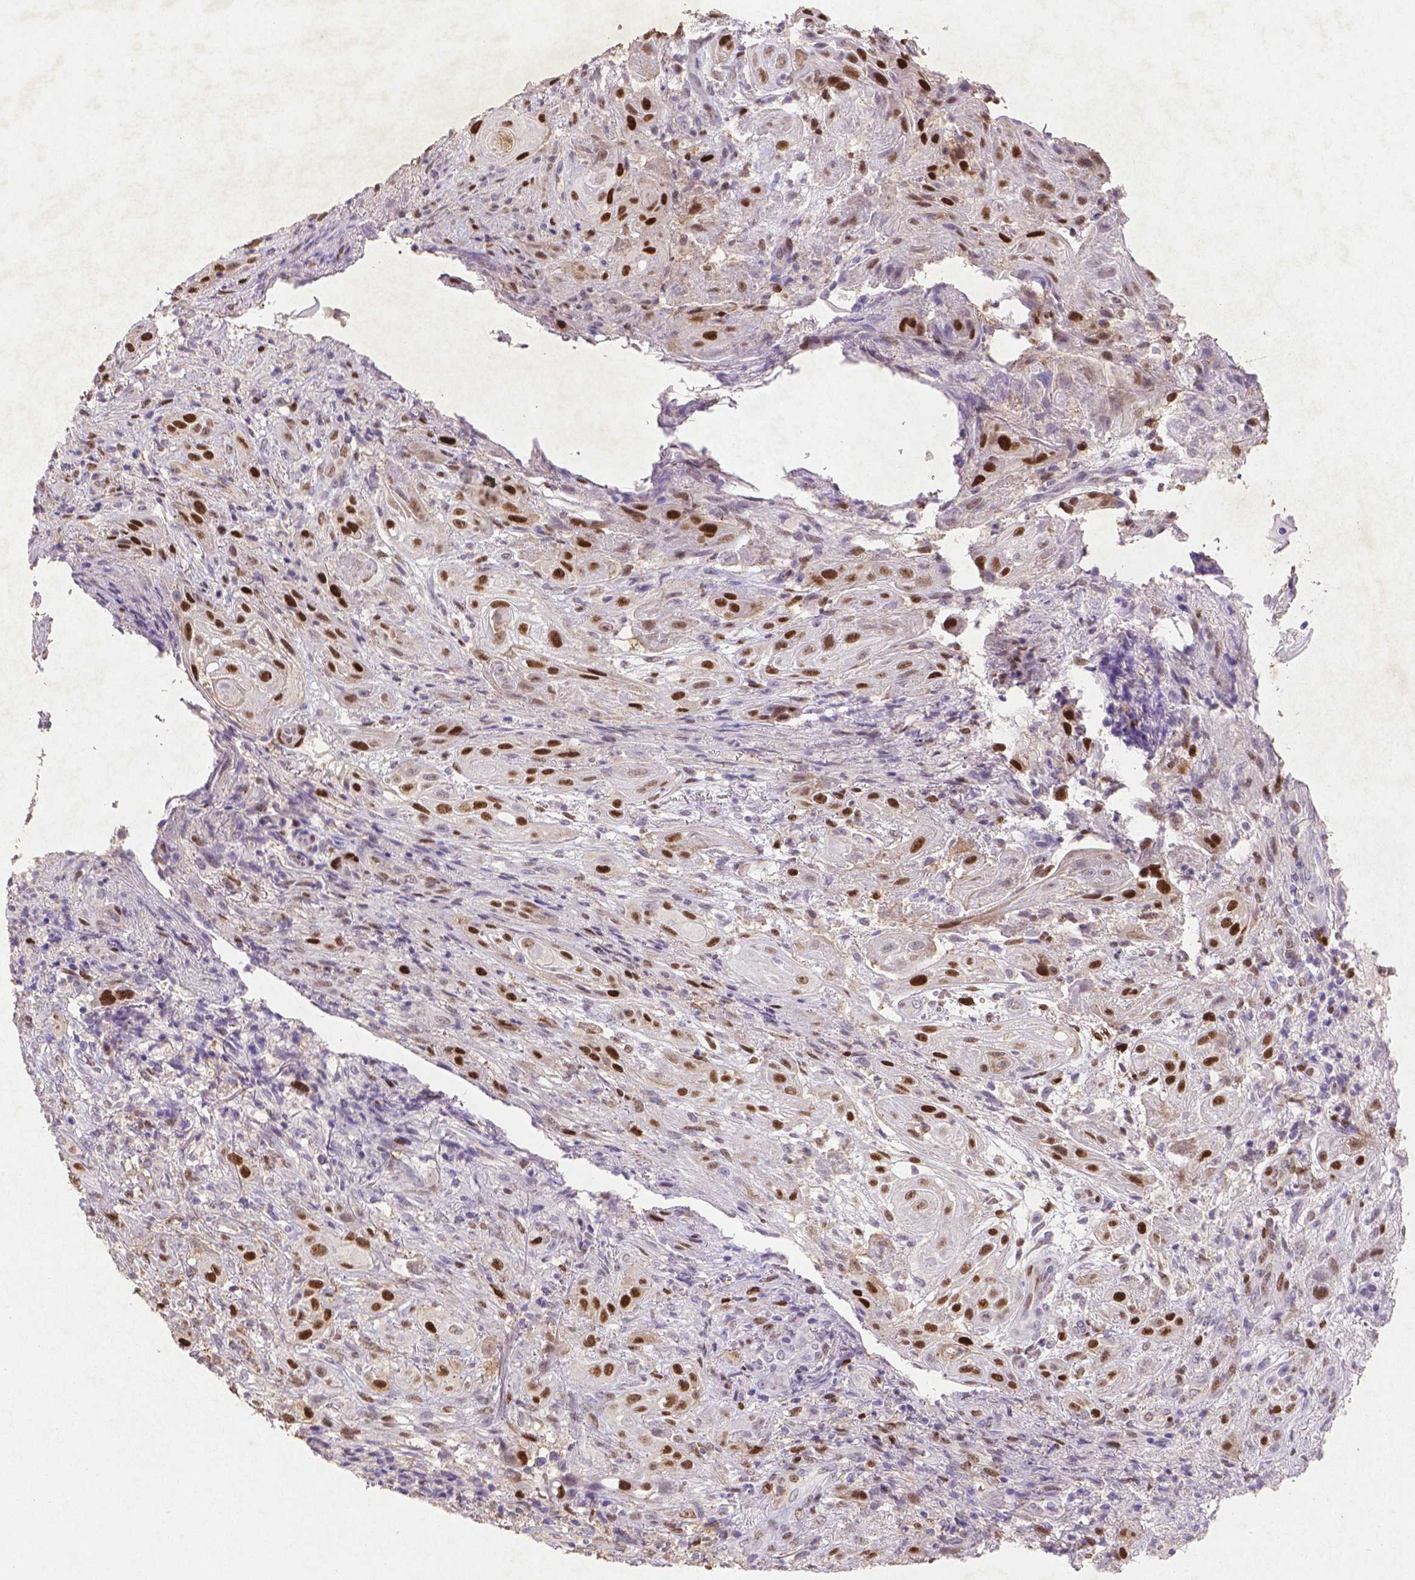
{"staining": {"intensity": "strong", "quantity": ">75%", "location": "cytoplasmic/membranous"}, "tissue": "skin cancer", "cell_type": "Tumor cells", "image_type": "cancer", "snomed": [{"axis": "morphology", "description": "Squamous cell carcinoma, NOS"}, {"axis": "topography", "description": "Skin"}], "caption": "Human skin cancer stained with a brown dye shows strong cytoplasmic/membranous positive expression in about >75% of tumor cells.", "gene": "CDKN1A", "patient": {"sex": "male", "age": 62}}